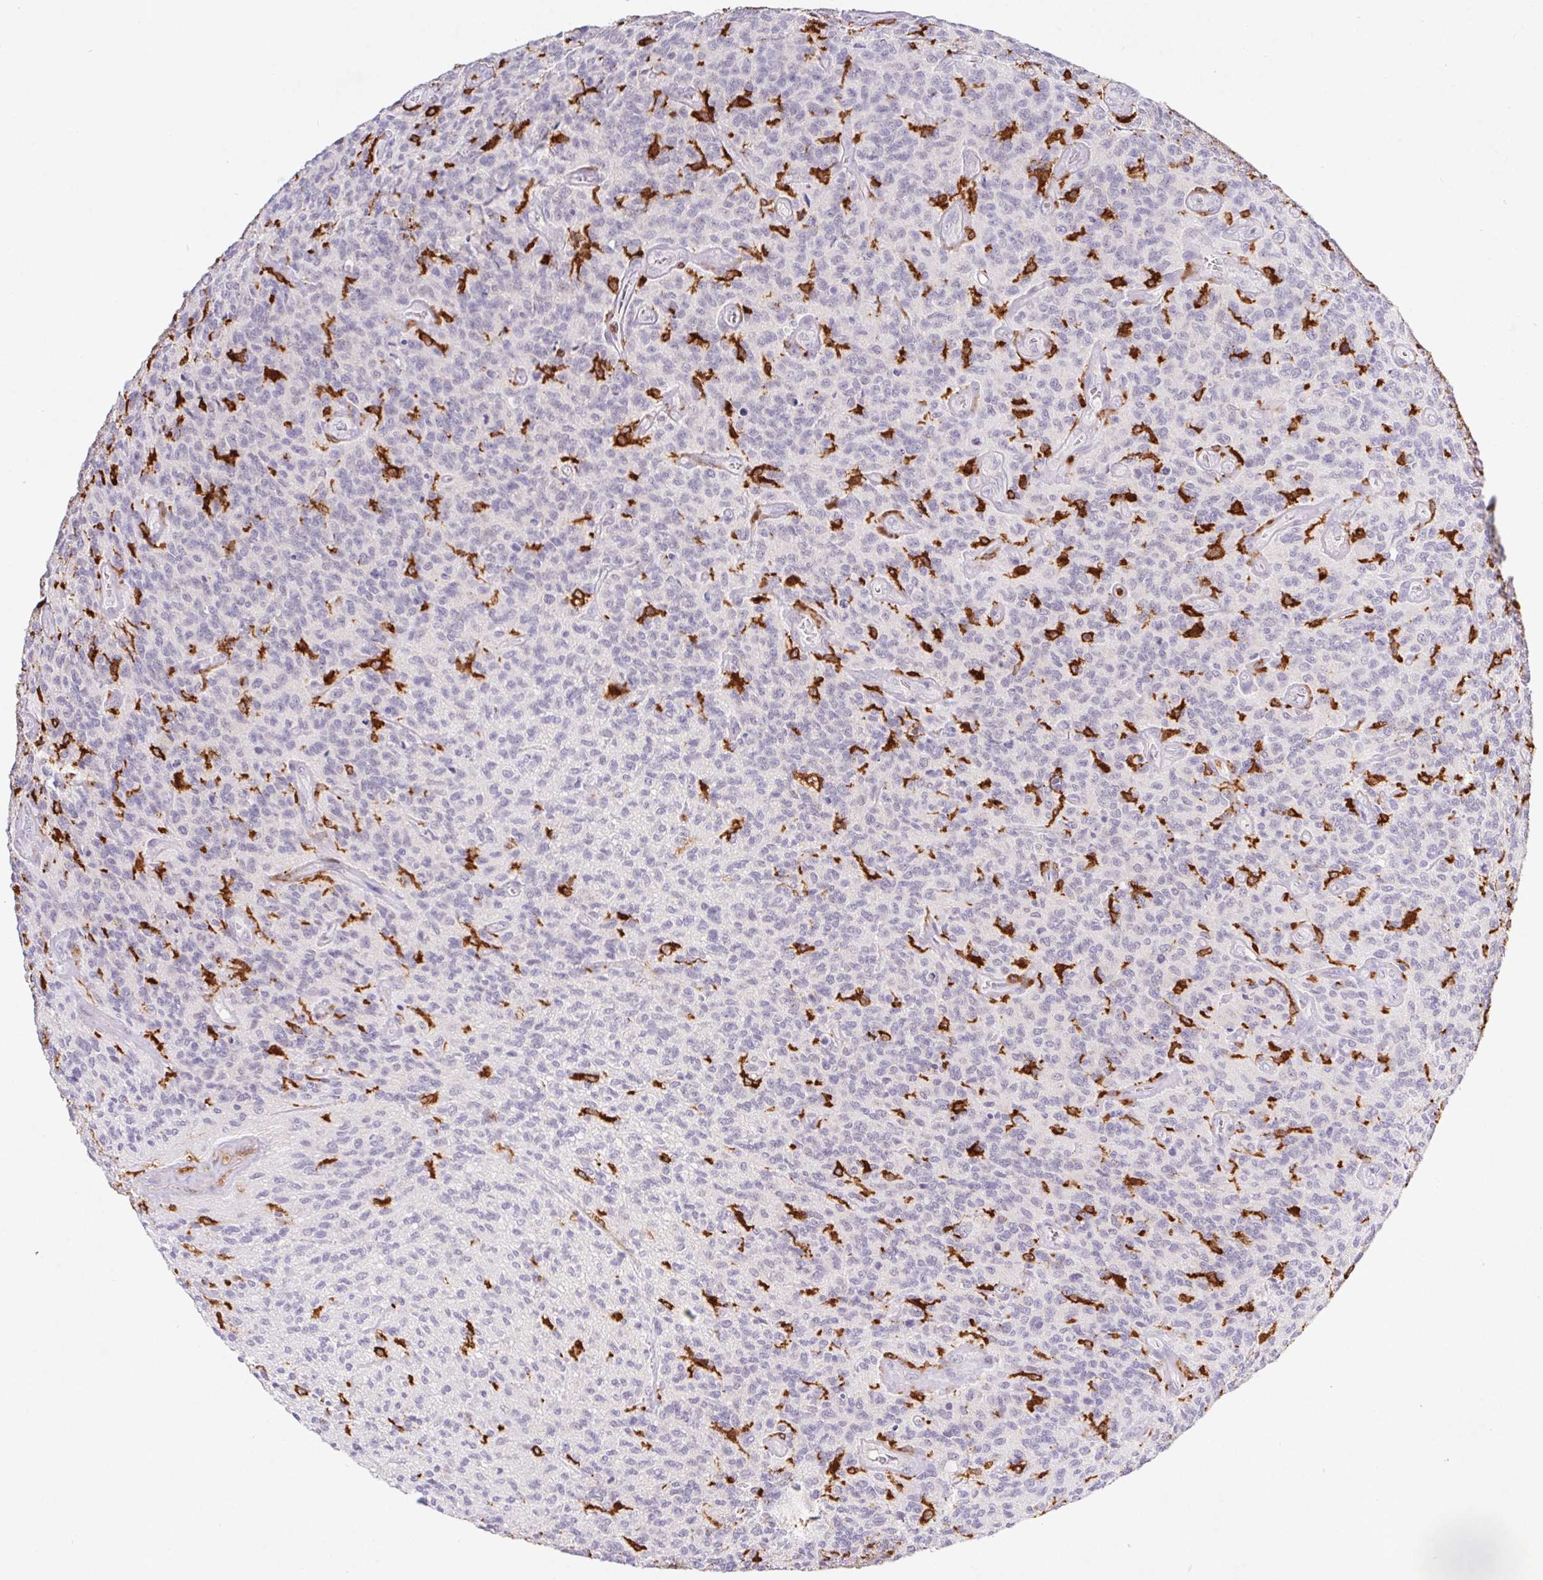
{"staining": {"intensity": "negative", "quantity": "none", "location": "none"}, "tissue": "glioma", "cell_type": "Tumor cells", "image_type": "cancer", "snomed": [{"axis": "morphology", "description": "Glioma, malignant, High grade"}, {"axis": "topography", "description": "Brain"}], "caption": "Tumor cells are negative for brown protein staining in glioma.", "gene": "APBB1IP", "patient": {"sex": "male", "age": 76}}